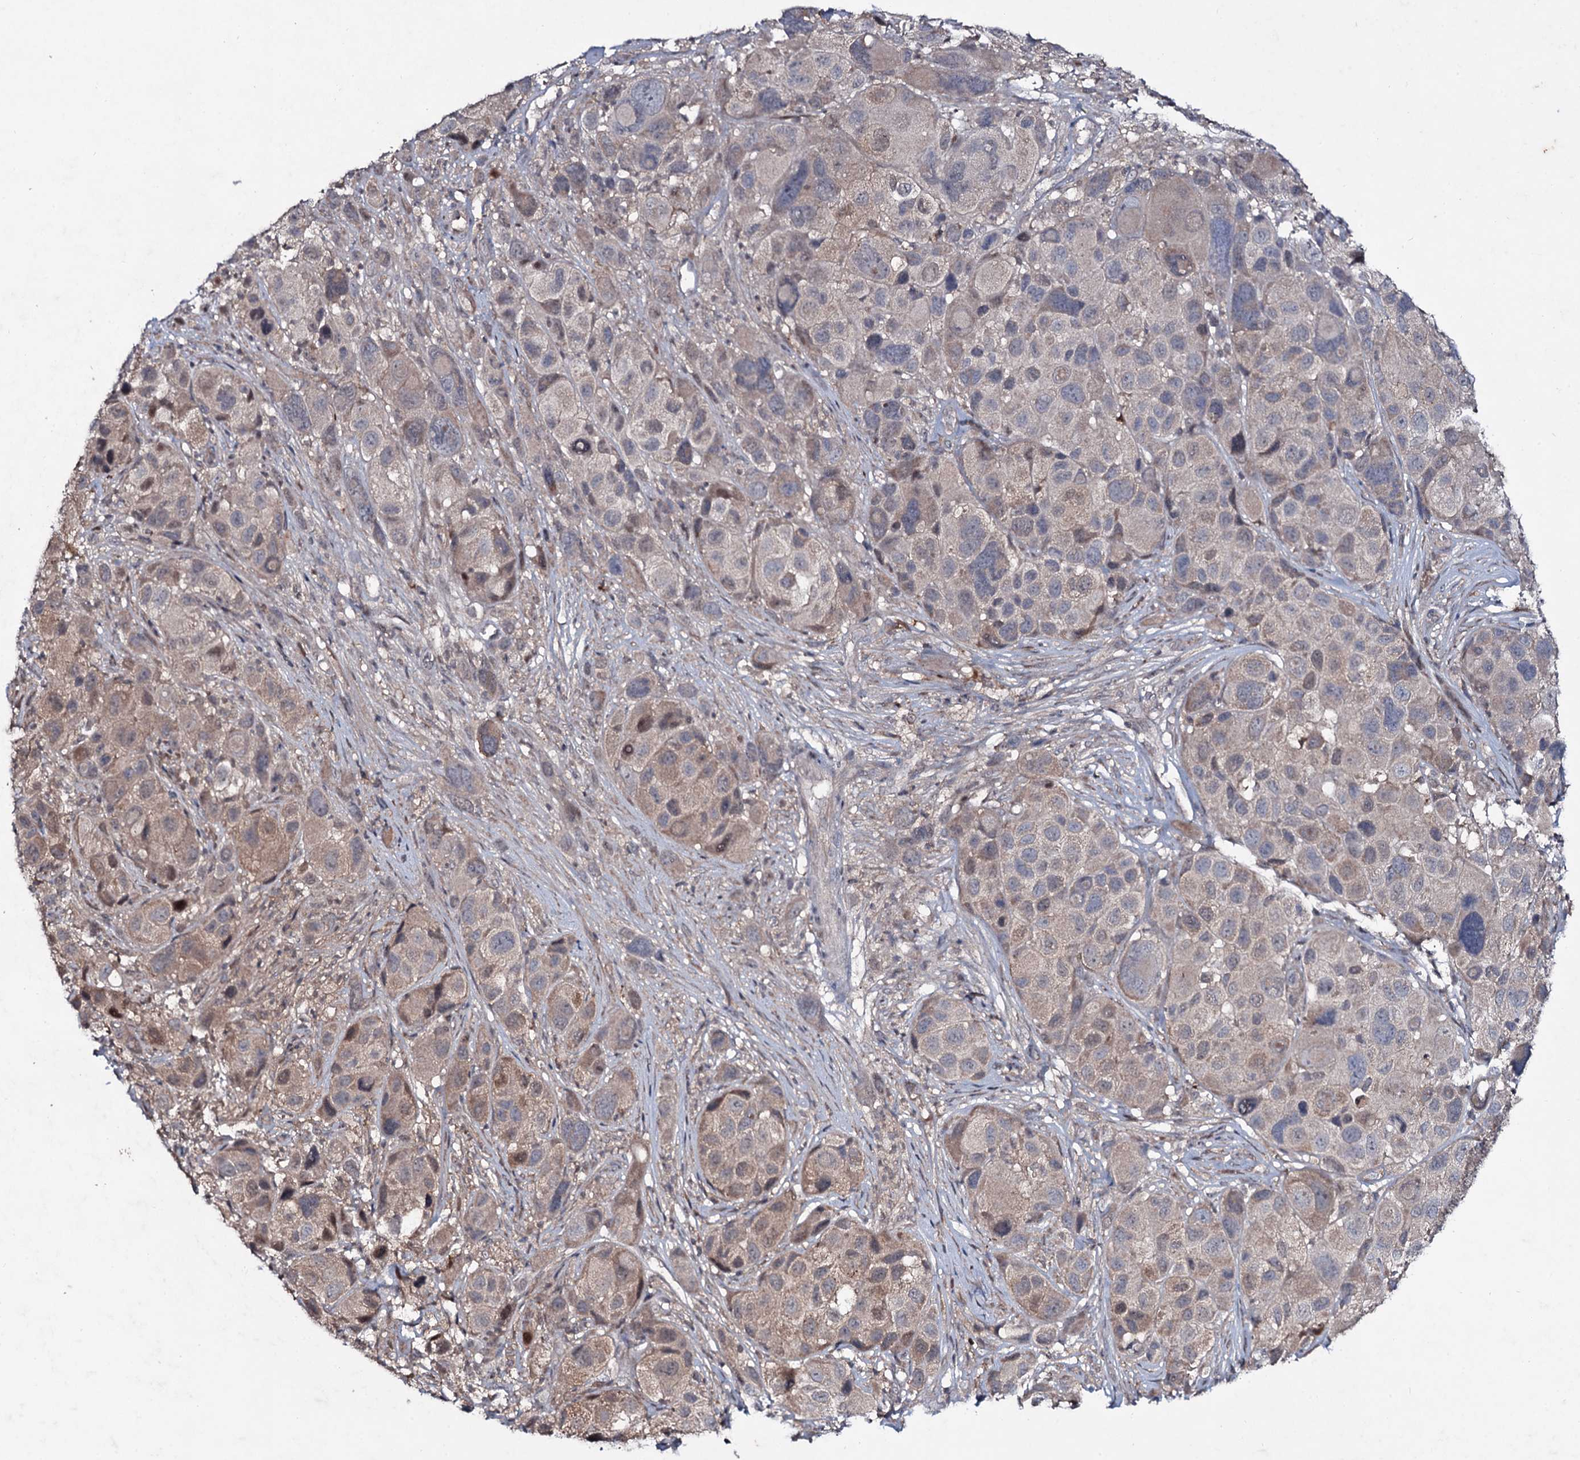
{"staining": {"intensity": "weak", "quantity": ">75%", "location": "cytoplasmic/membranous"}, "tissue": "melanoma", "cell_type": "Tumor cells", "image_type": "cancer", "snomed": [{"axis": "morphology", "description": "Malignant melanoma, NOS"}, {"axis": "topography", "description": "Skin of trunk"}], "caption": "The immunohistochemical stain shows weak cytoplasmic/membranous expression in tumor cells of malignant melanoma tissue. The staining was performed using DAB (3,3'-diaminobenzidine) to visualize the protein expression in brown, while the nuclei were stained in blue with hematoxylin (Magnification: 20x).", "gene": "SNAP23", "patient": {"sex": "male", "age": 71}}